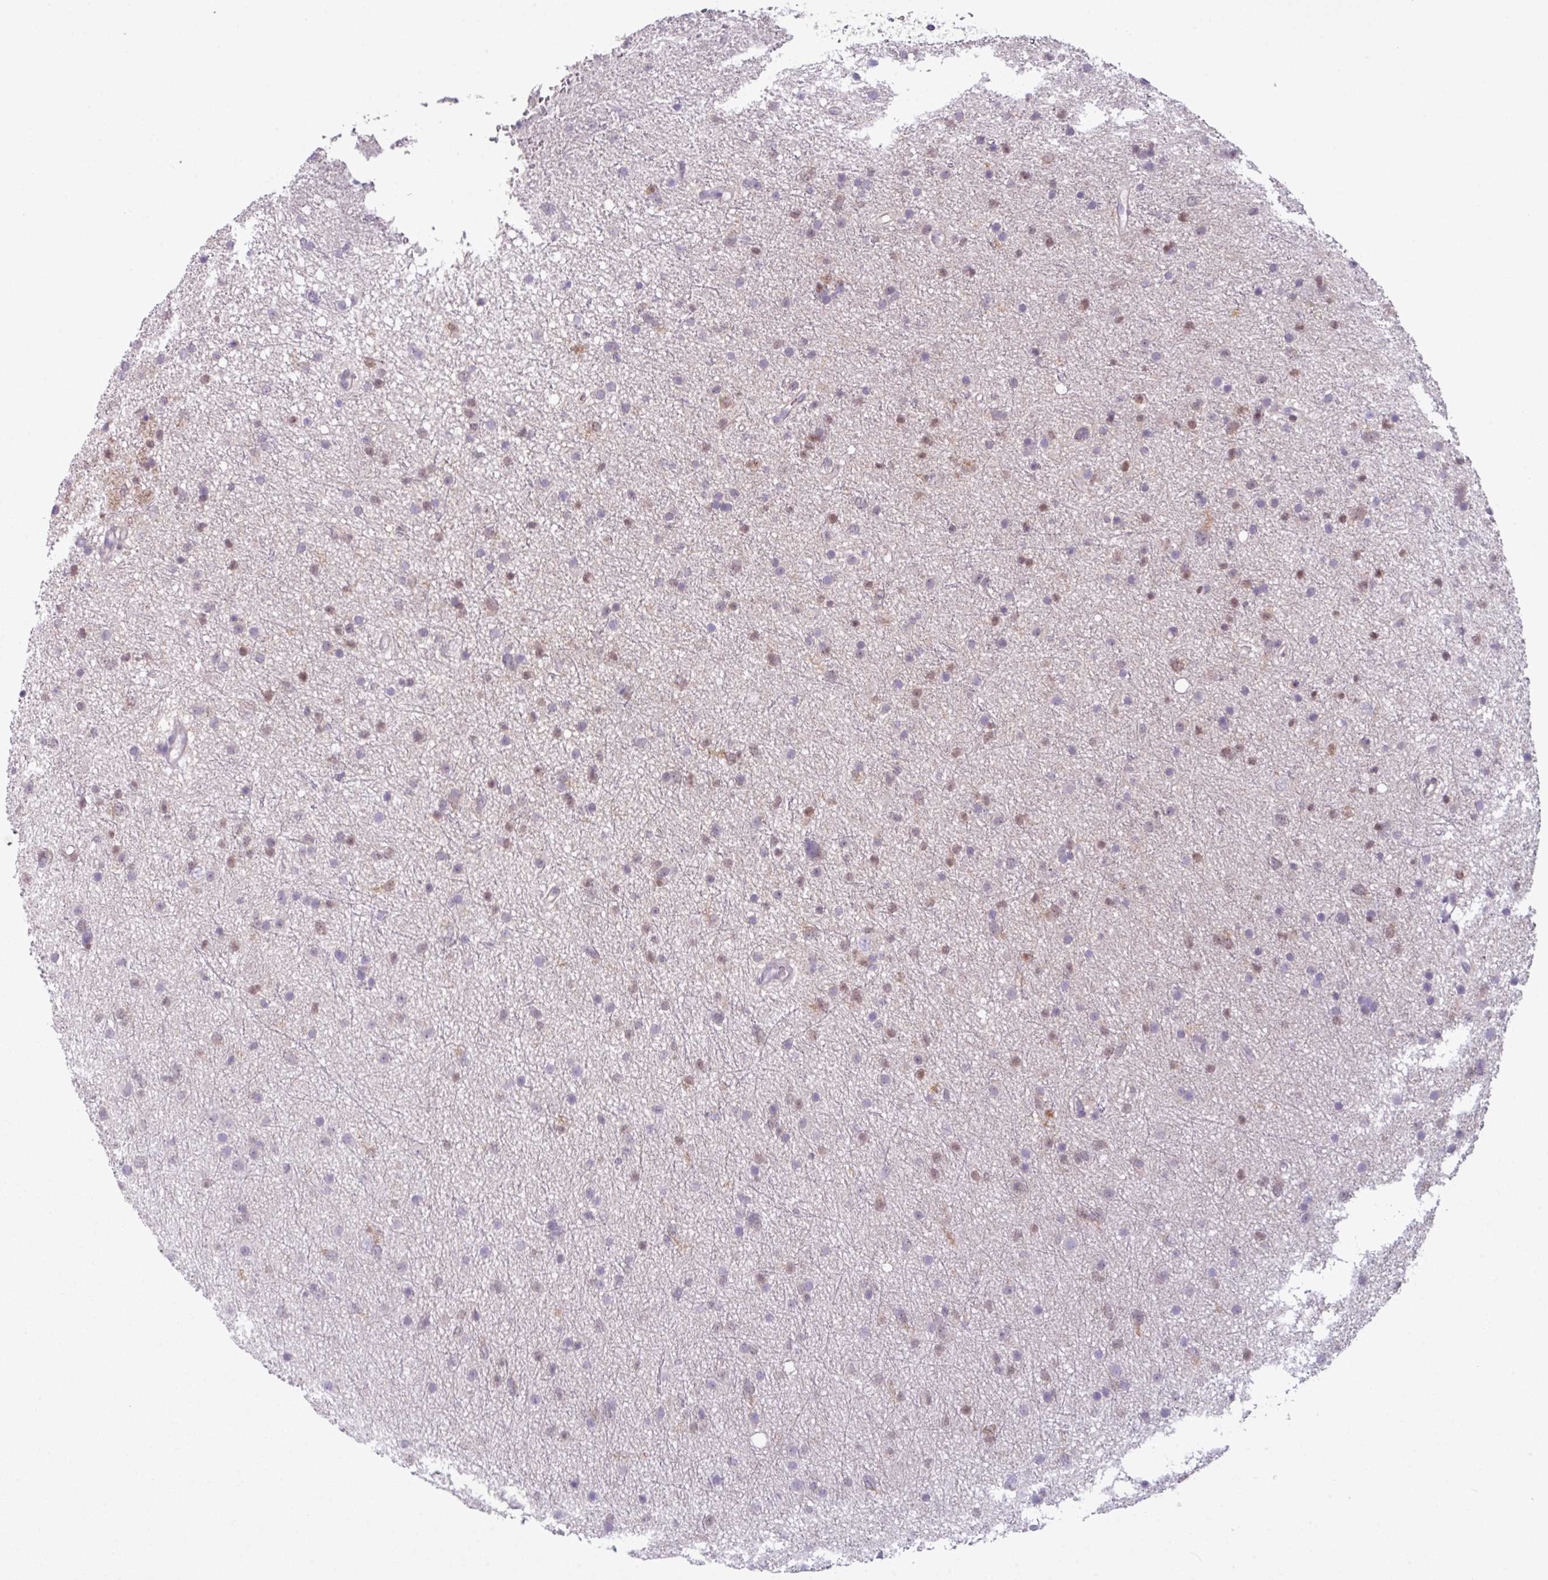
{"staining": {"intensity": "moderate", "quantity": "<25%", "location": "nuclear"}, "tissue": "glioma", "cell_type": "Tumor cells", "image_type": "cancer", "snomed": [{"axis": "morphology", "description": "Glioma, malignant, Low grade"}, {"axis": "topography", "description": "Cerebral cortex"}], "caption": "High-magnification brightfield microscopy of glioma stained with DAB (3,3'-diaminobenzidine) (brown) and counterstained with hematoxylin (blue). tumor cells exhibit moderate nuclear staining is appreciated in about<25% of cells.", "gene": "TTLL12", "patient": {"sex": "female", "age": 39}}